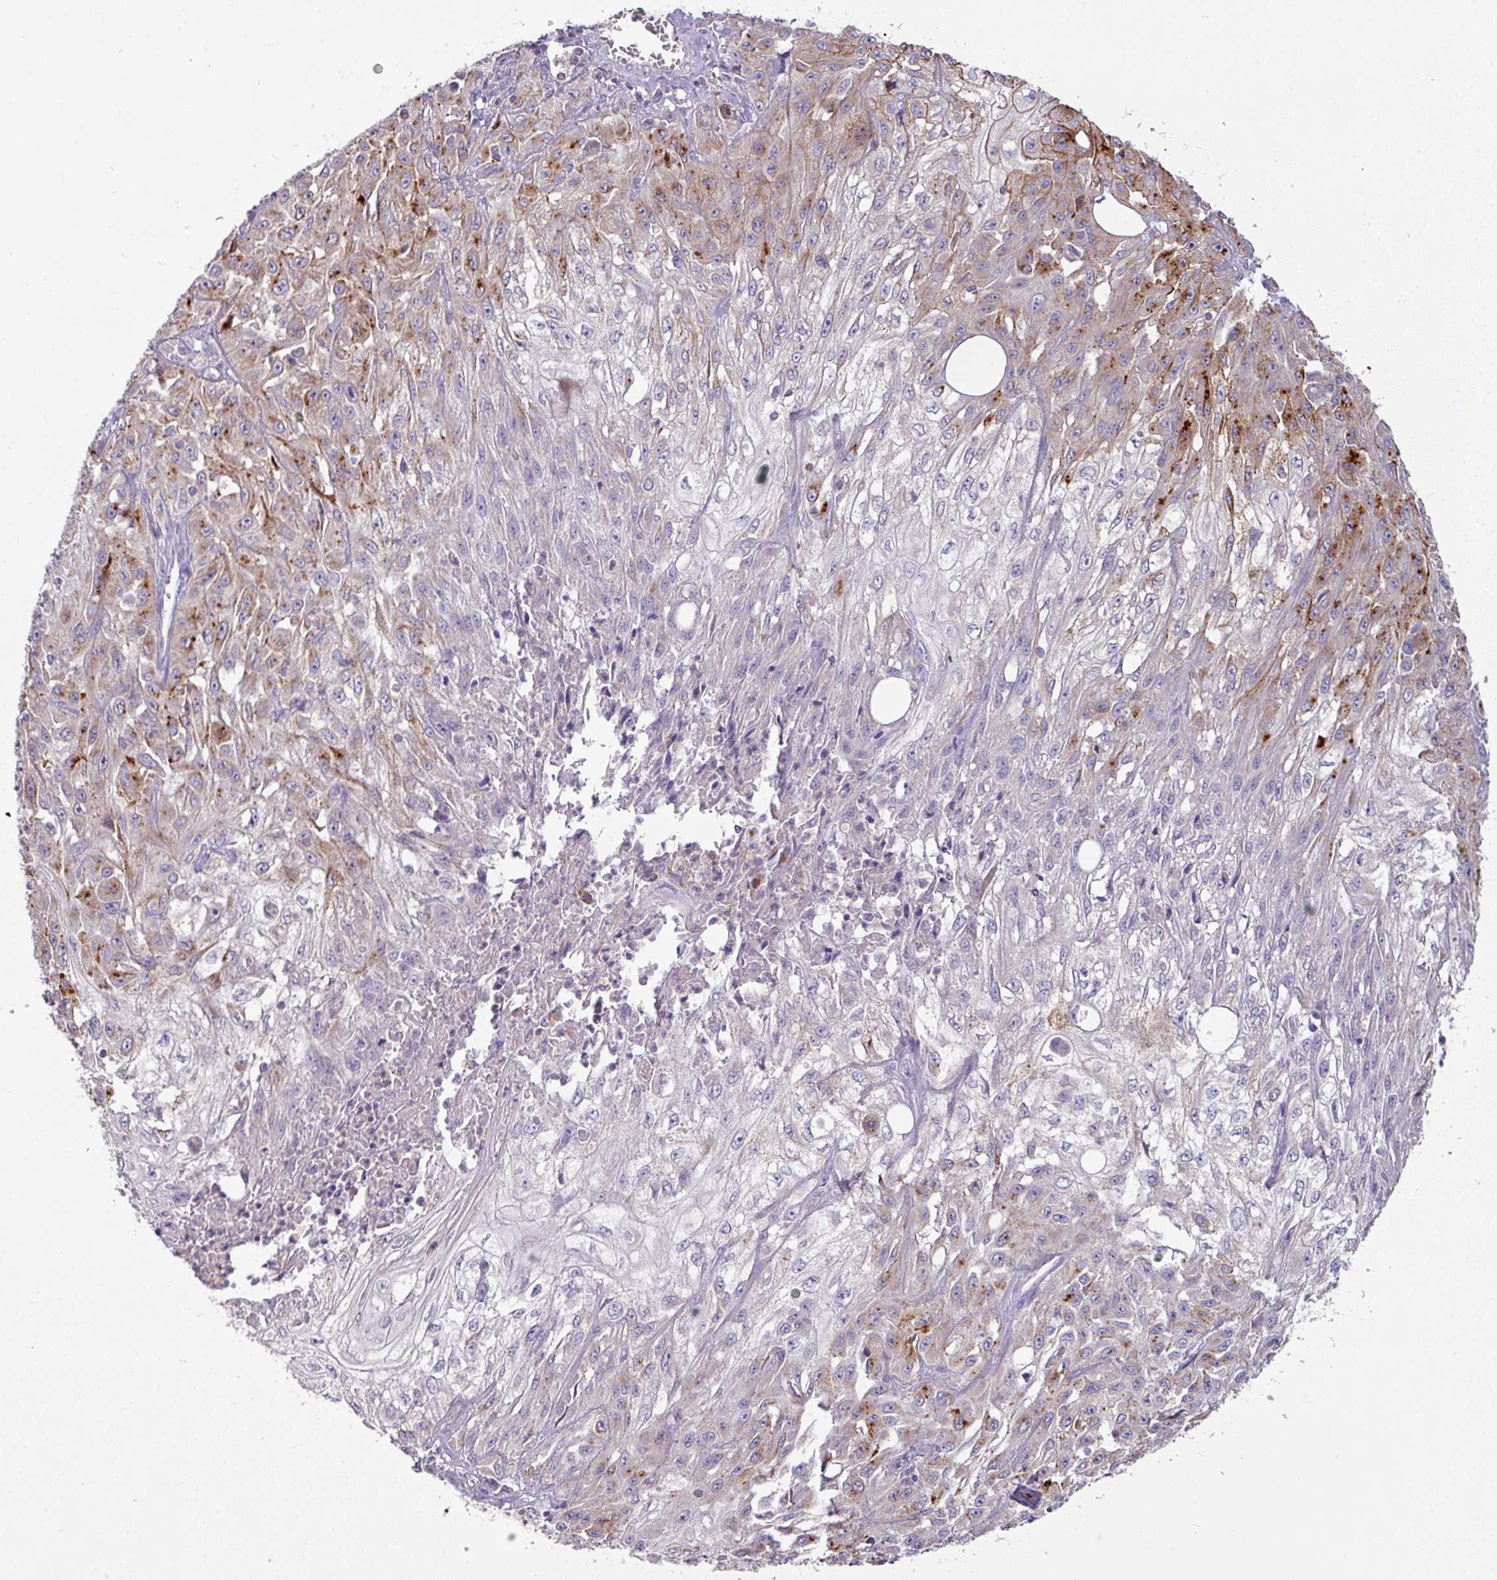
{"staining": {"intensity": "moderate", "quantity": "25%-75%", "location": "cytoplasmic/membranous"}, "tissue": "skin cancer", "cell_type": "Tumor cells", "image_type": "cancer", "snomed": [{"axis": "morphology", "description": "Squamous cell carcinoma, NOS"}, {"axis": "morphology", "description": "Squamous cell carcinoma, metastatic, NOS"}, {"axis": "topography", "description": "Skin"}, {"axis": "topography", "description": "Lymph node"}], "caption": "A brown stain shows moderate cytoplasmic/membranous expression of a protein in squamous cell carcinoma (skin) tumor cells. Using DAB (3,3'-diaminobenzidine) (brown) and hematoxylin (blue) stains, captured at high magnification using brightfield microscopy.", "gene": "TRAPPC1", "patient": {"sex": "male", "age": 75}}